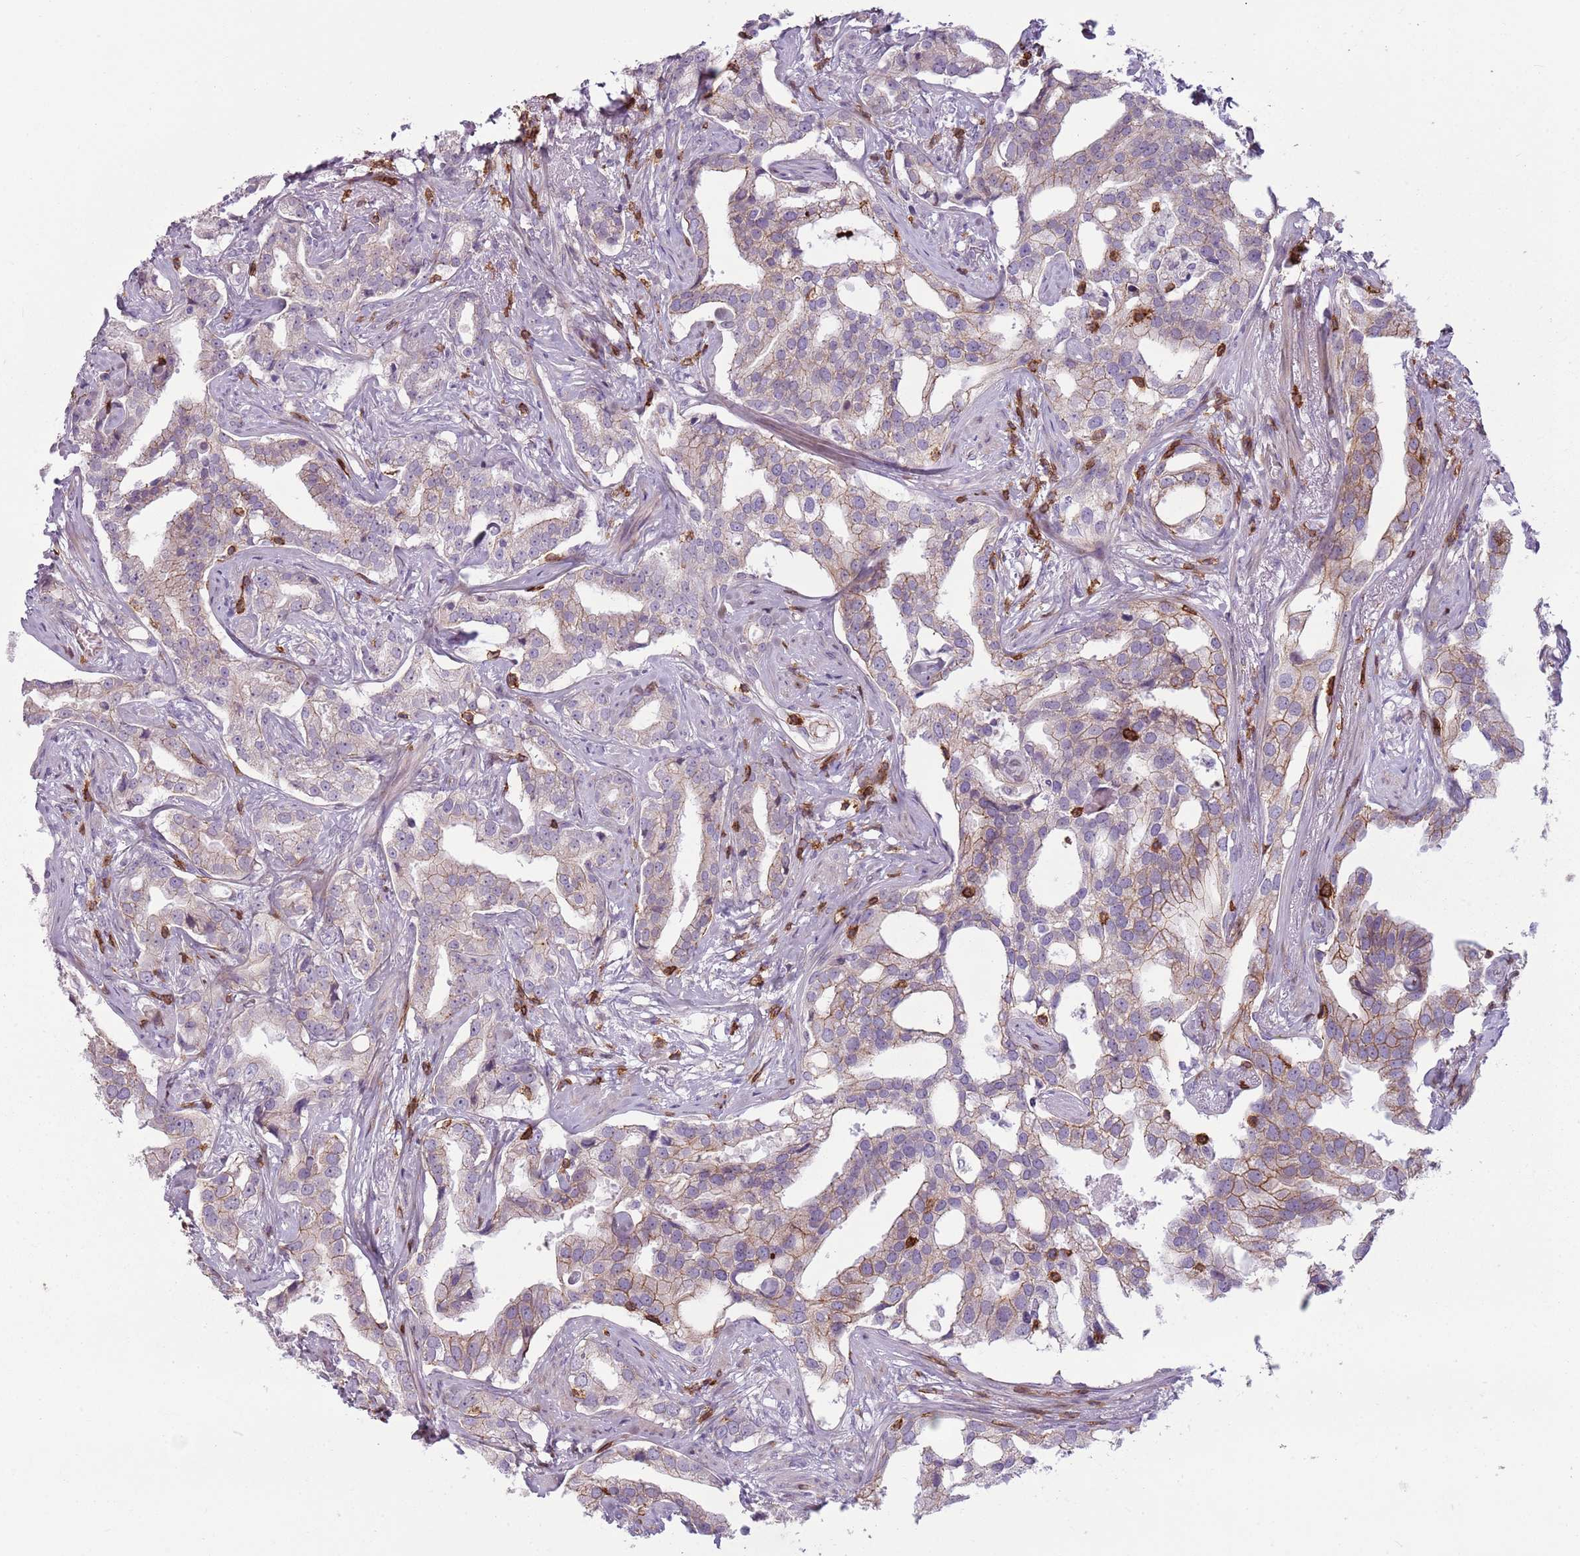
{"staining": {"intensity": "weak", "quantity": "25%-75%", "location": "cytoplasmic/membranous"}, "tissue": "prostate cancer", "cell_type": "Tumor cells", "image_type": "cancer", "snomed": [{"axis": "morphology", "description": "Adenocarcinoma, High grade"}, {"axis": "topography", "description": "Prostate"}], "caption": "Human prostate cancer (adenocarcinoma (high-grade)) stained for a protein (brown) reveals weak cytoplasmic/membranous positive staining in approximately 25%-75% of tumor cells.", "gene": "ZNF583", "patient": {"sex": "male", "age": 67}}